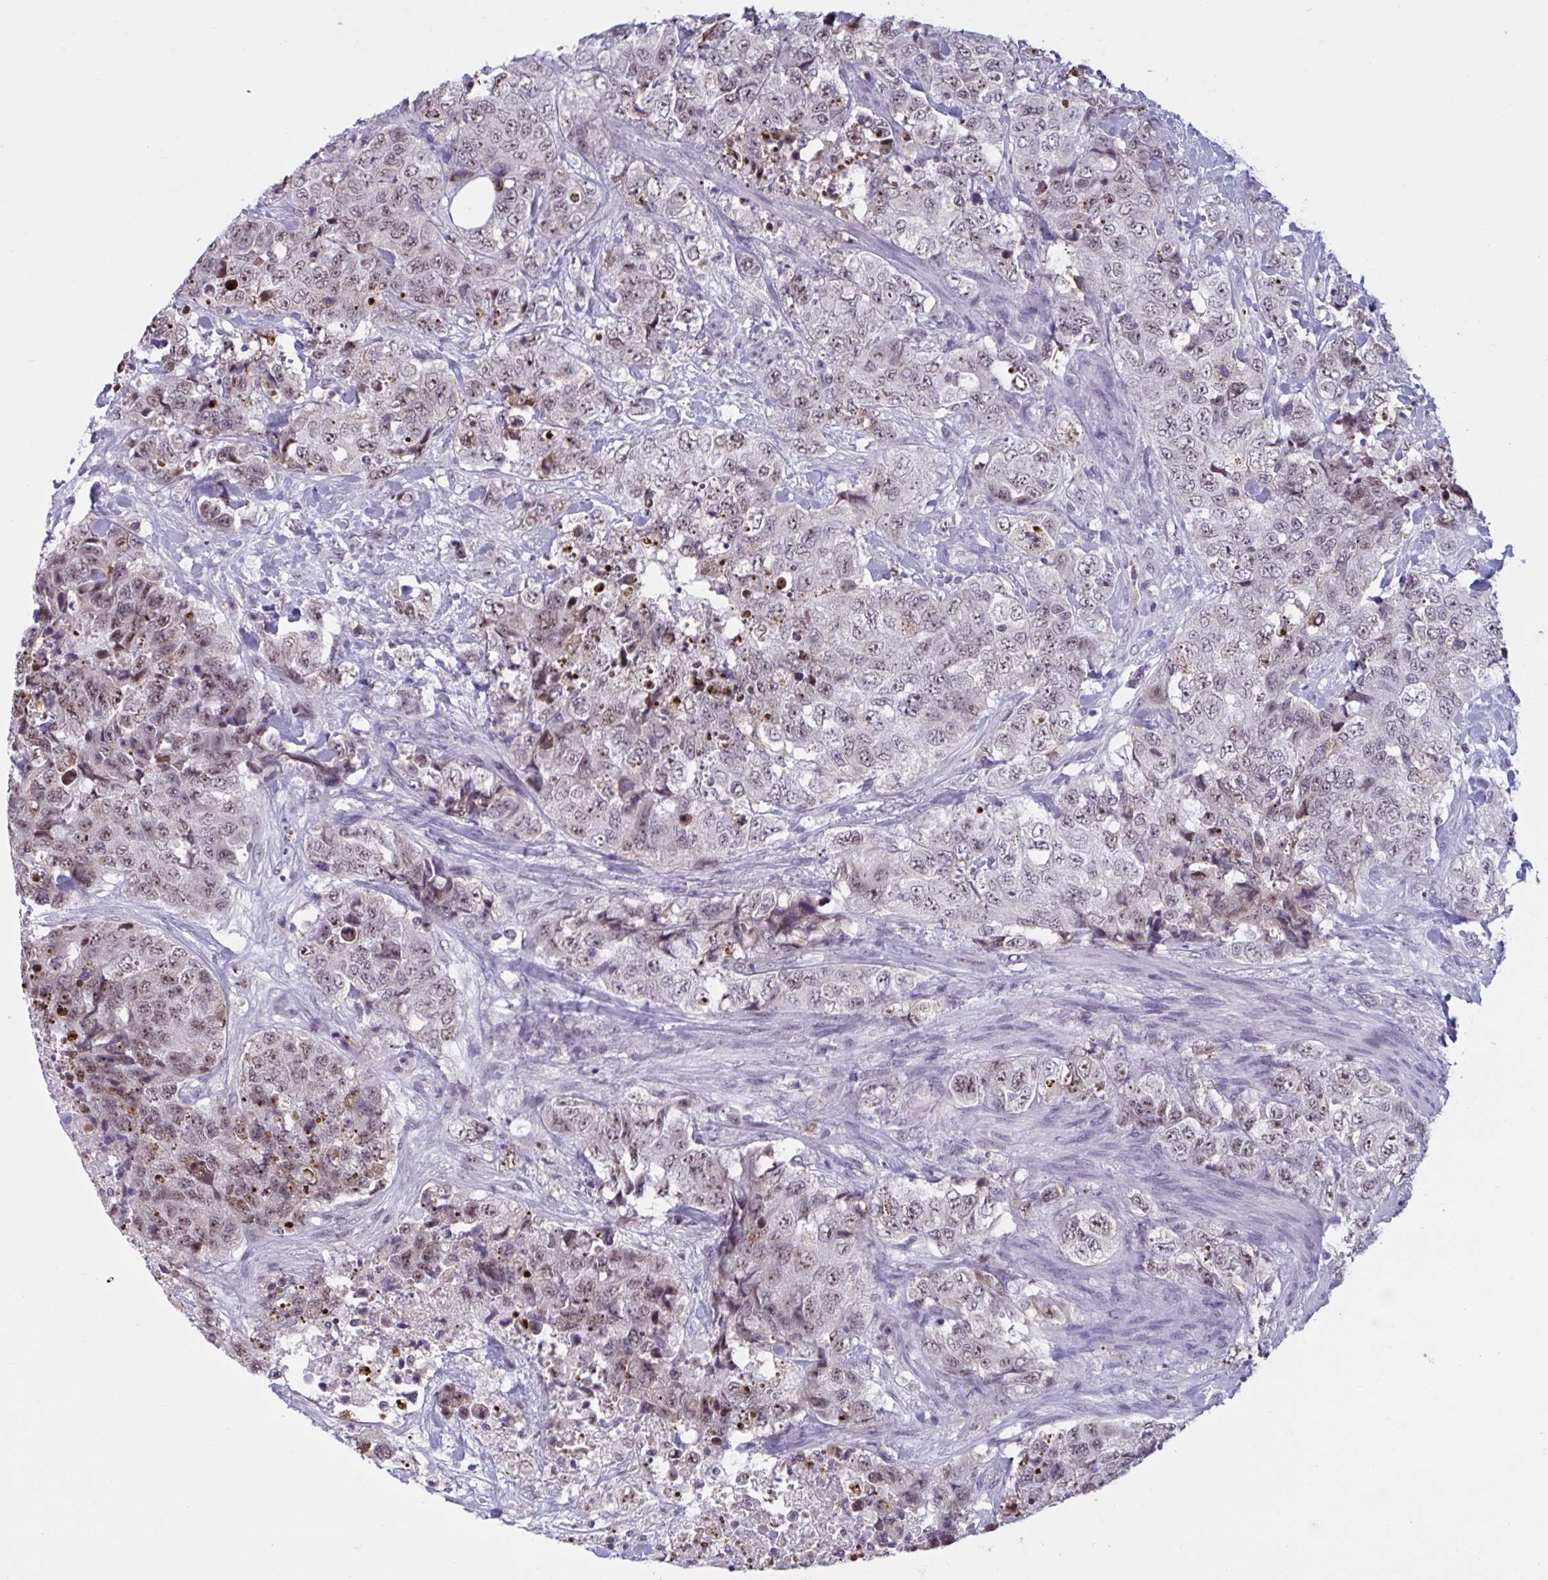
{"staining": {"intensity": "moderate", "quantity": ">75%", "location": "nuclear"}, "tissue": "urothelial cancer", "cell_type": "Tumor cells", "image_type": "cancer", "snomed": [{"axis": "morphology", "description": "Urothelial carcinoma, High grade"}, {"axis": "topography", "description": "Urinary bladder"}], "caption": "Human urothelial carcinoma (high-grade) stained with a brown dye exhibits moderate nuclear positive positivity in about >75% of tumor cells.", "gene": "TGM6", "patient": {"sex": "female", "age": 78}}